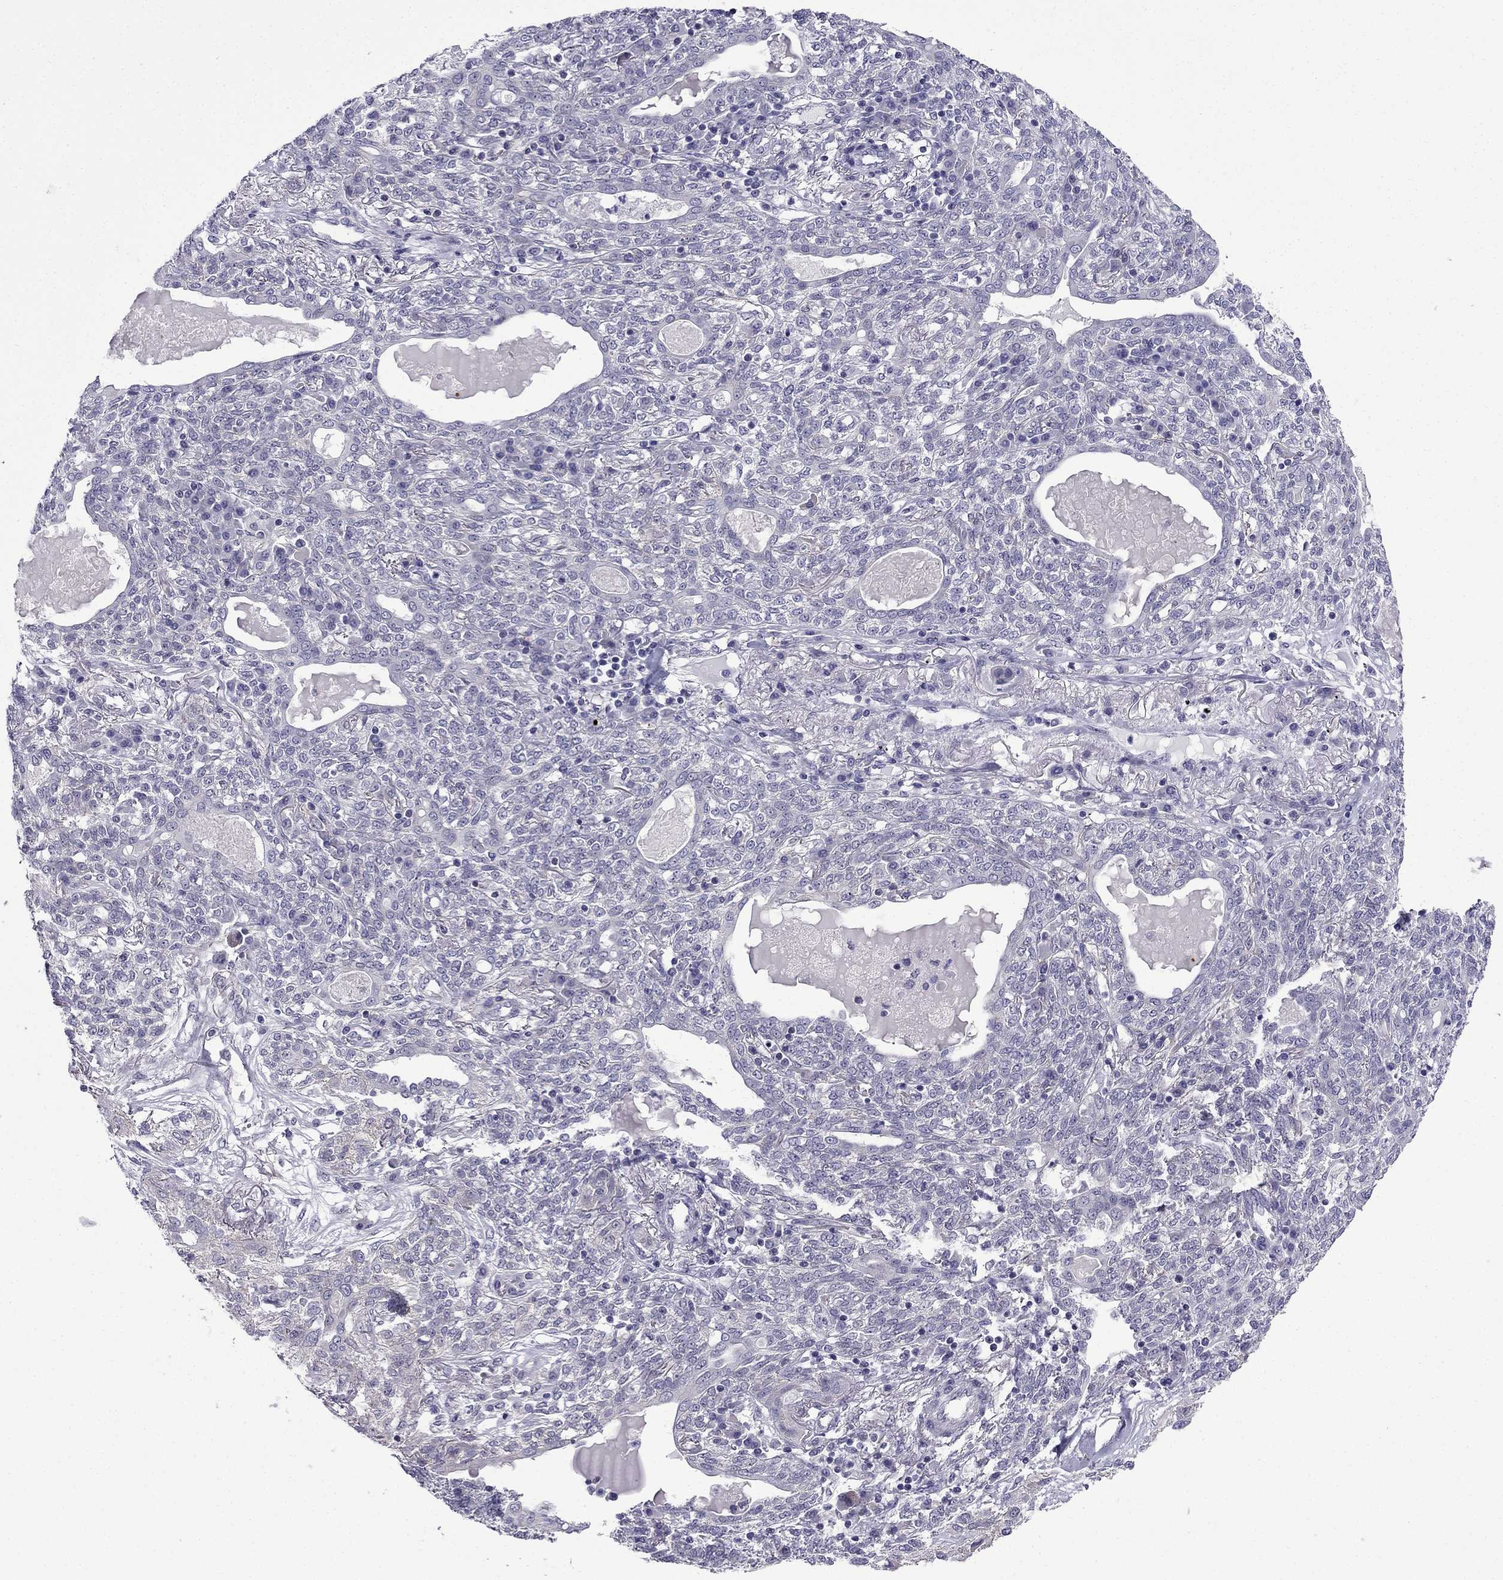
{"staining": {"intensity": "negative", "quantity": "none", "location": "none"}, "tissue": "lung cancer", "cell_type": "Tumor cells", "image_type": "cancer", "snomed": [{"axis": "morphology", "description": "Squamous cell carcinoma, NOS"}, {"axis": "topography", "description": "Lung"}], "caption": "IHC image of neoplastic tissue: lung squamous cell carcinoma stained with DAB shows no significant protein expression in tumor cells.", "gene": "POM121L12", "patient": {"sex": "female", "age": 70}}